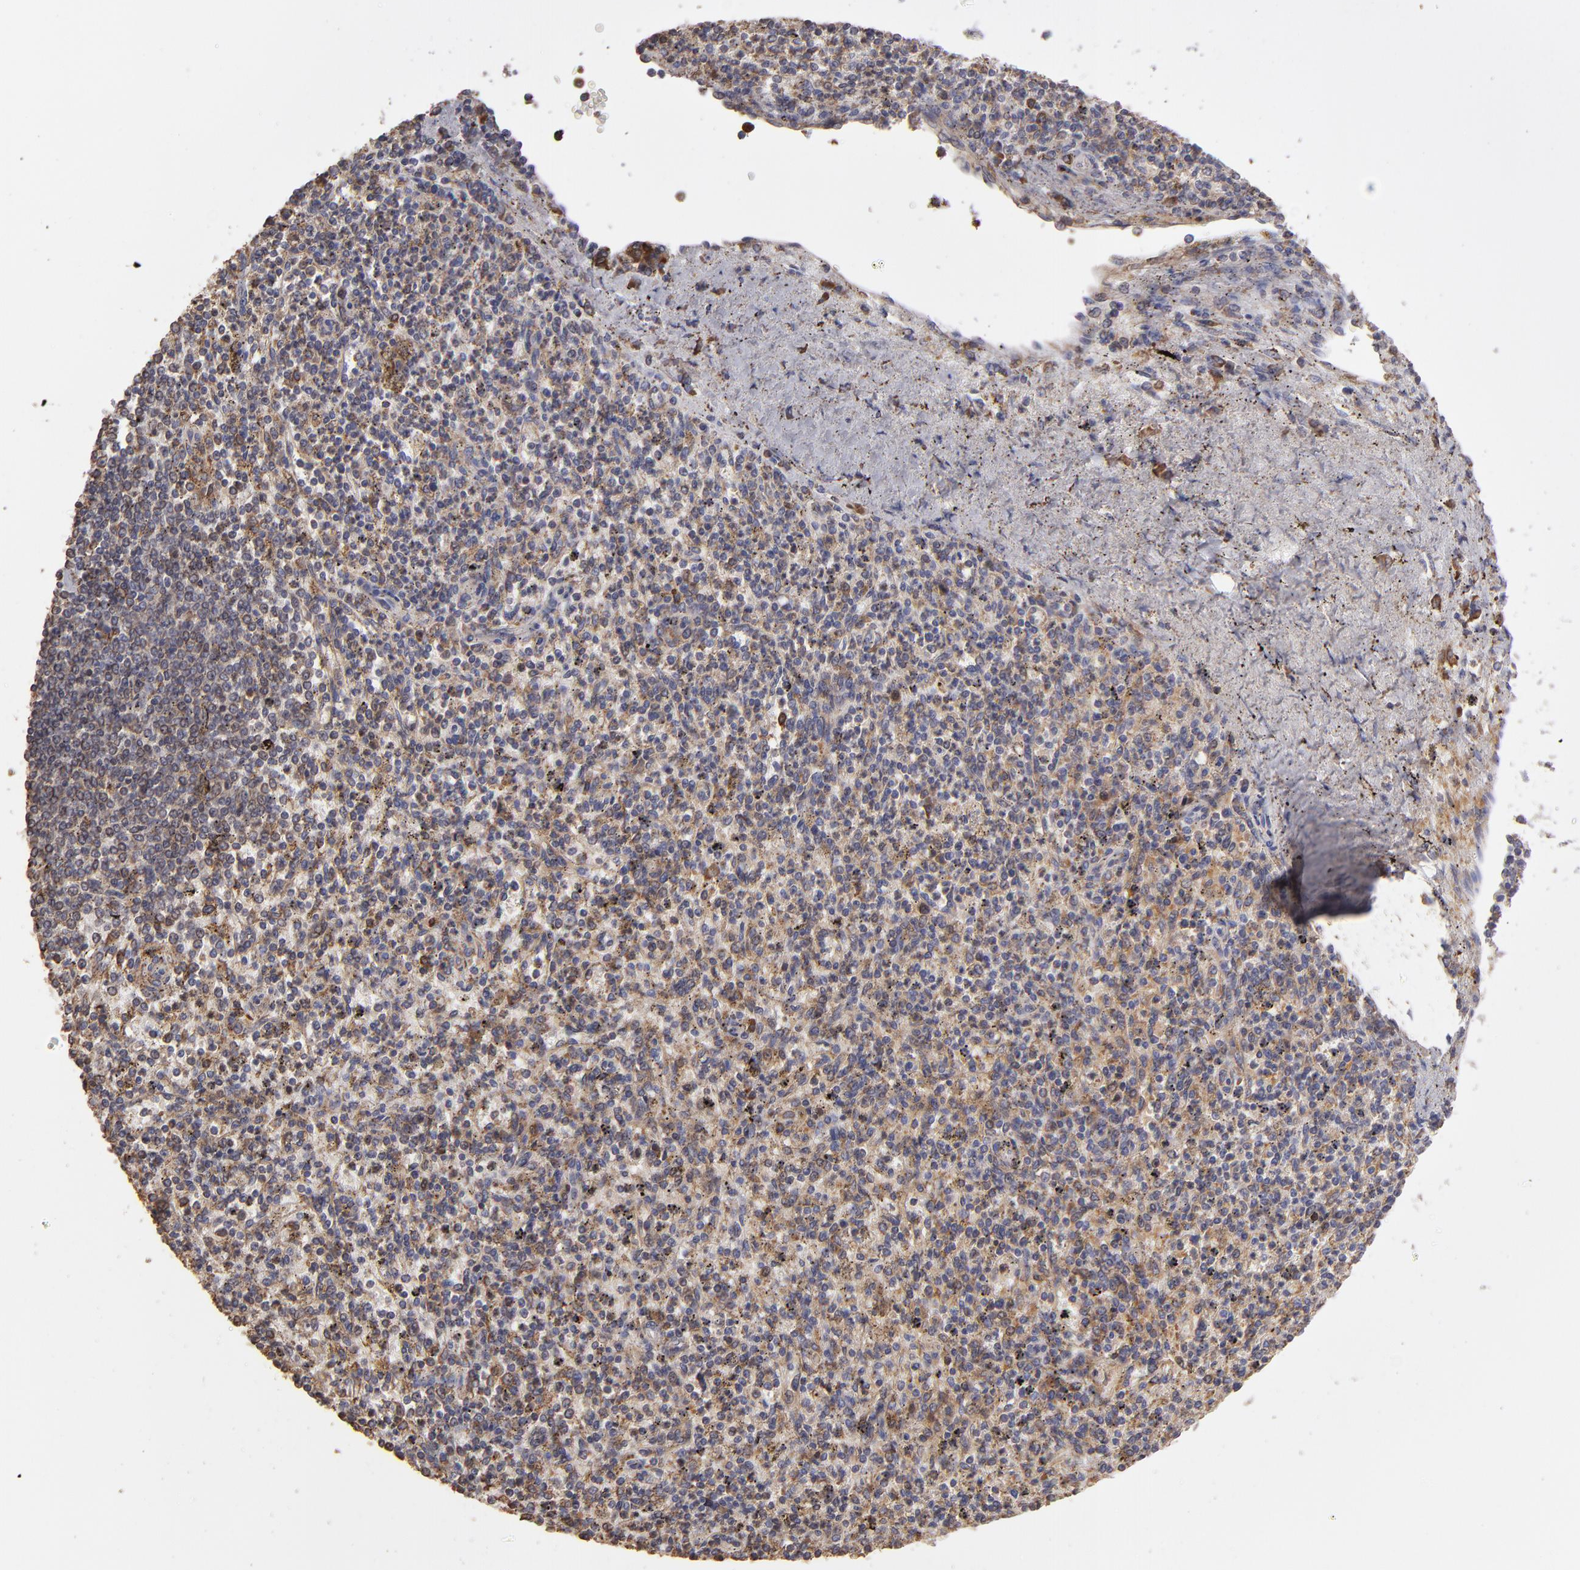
{"staining": {"intensity": "weak", "quantity": ">75%", "location": "cytoplasmic/membranous"}, "tissue": "spleen", "cell_type": "Cells in red pulp", "image_type": "normal", "snomed": [{"axis": "morphology", "description": "Normal tissue, NOS"}, {"axis": "topography", "description": "Spleen"}], "caption": "Cells in red pulp show low levels of weak cytoplasmic/membranous staining in about >75% of cells in unremarkable spleen. The staining was performed using DAB to visualize the protein expression in brown, while the nuclei were stained in blue with hematoxylin (Magnification: 20x).", "gene": "CALR", "patient": {"sex": "male", "age": 72}}